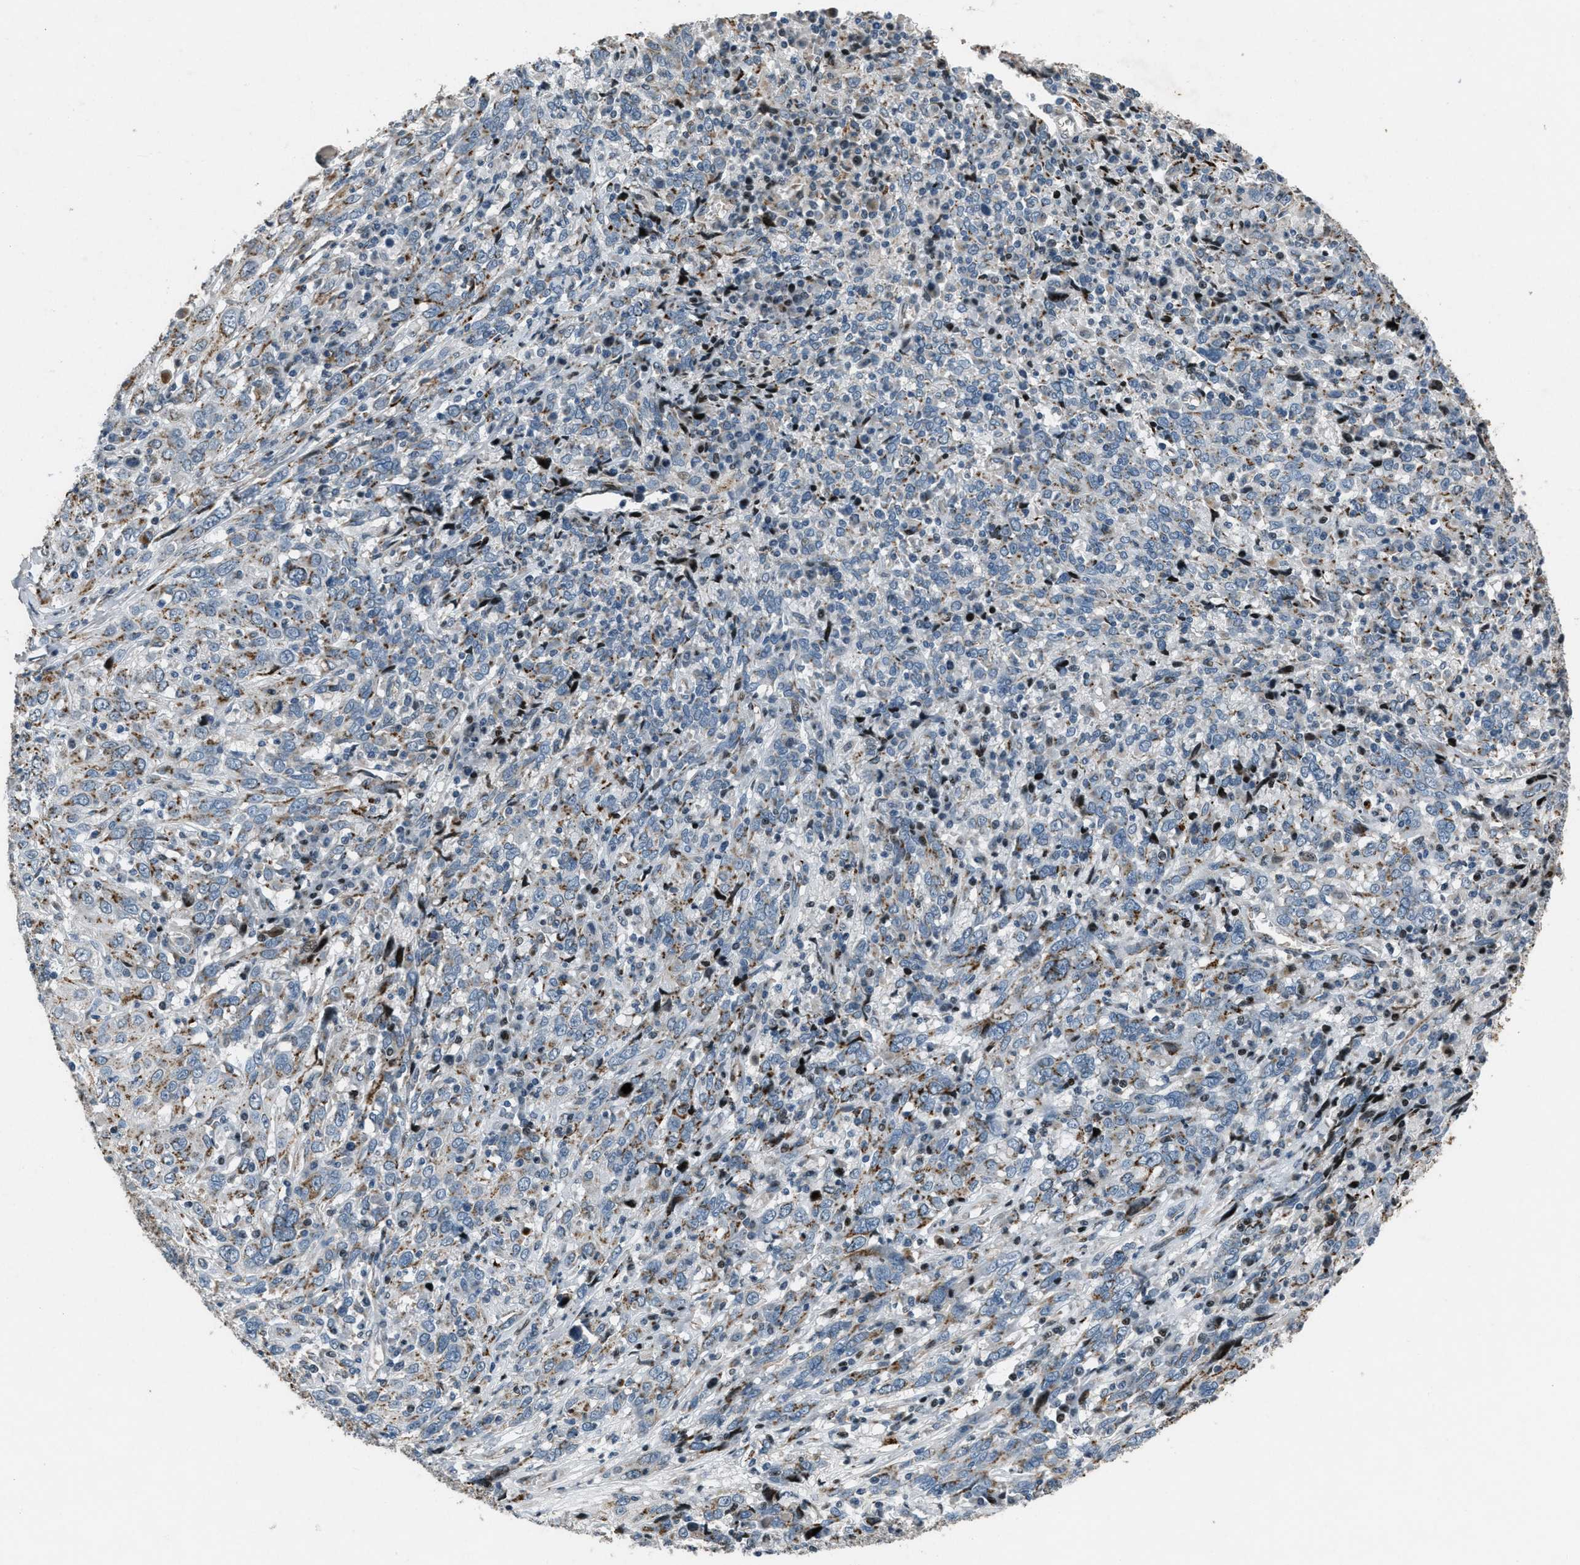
{"staining": {"intensity": "moderate", "quantity": "25%-75%", "location": "cytoplasmic/membranous"}, "tissue": "cervical cancer", "cell_type": "Tumor cells", "image_type": "cancer", "snomed": [{"axis": "morphology", "description": "Squamous cell carcinoma, NOS"}, {"axis": "topography", "description": "Cervix"}], "caption": "Protein analysis of cervical cancer (squamous cell carcinoma) tissue reveals moderate cytoplasmic/membranous expression in about 25%-75% of tumor cells. Nuclei are stained in blue.", "gene": "GPC6", "patient": {"sex": "female", "age": 46}}